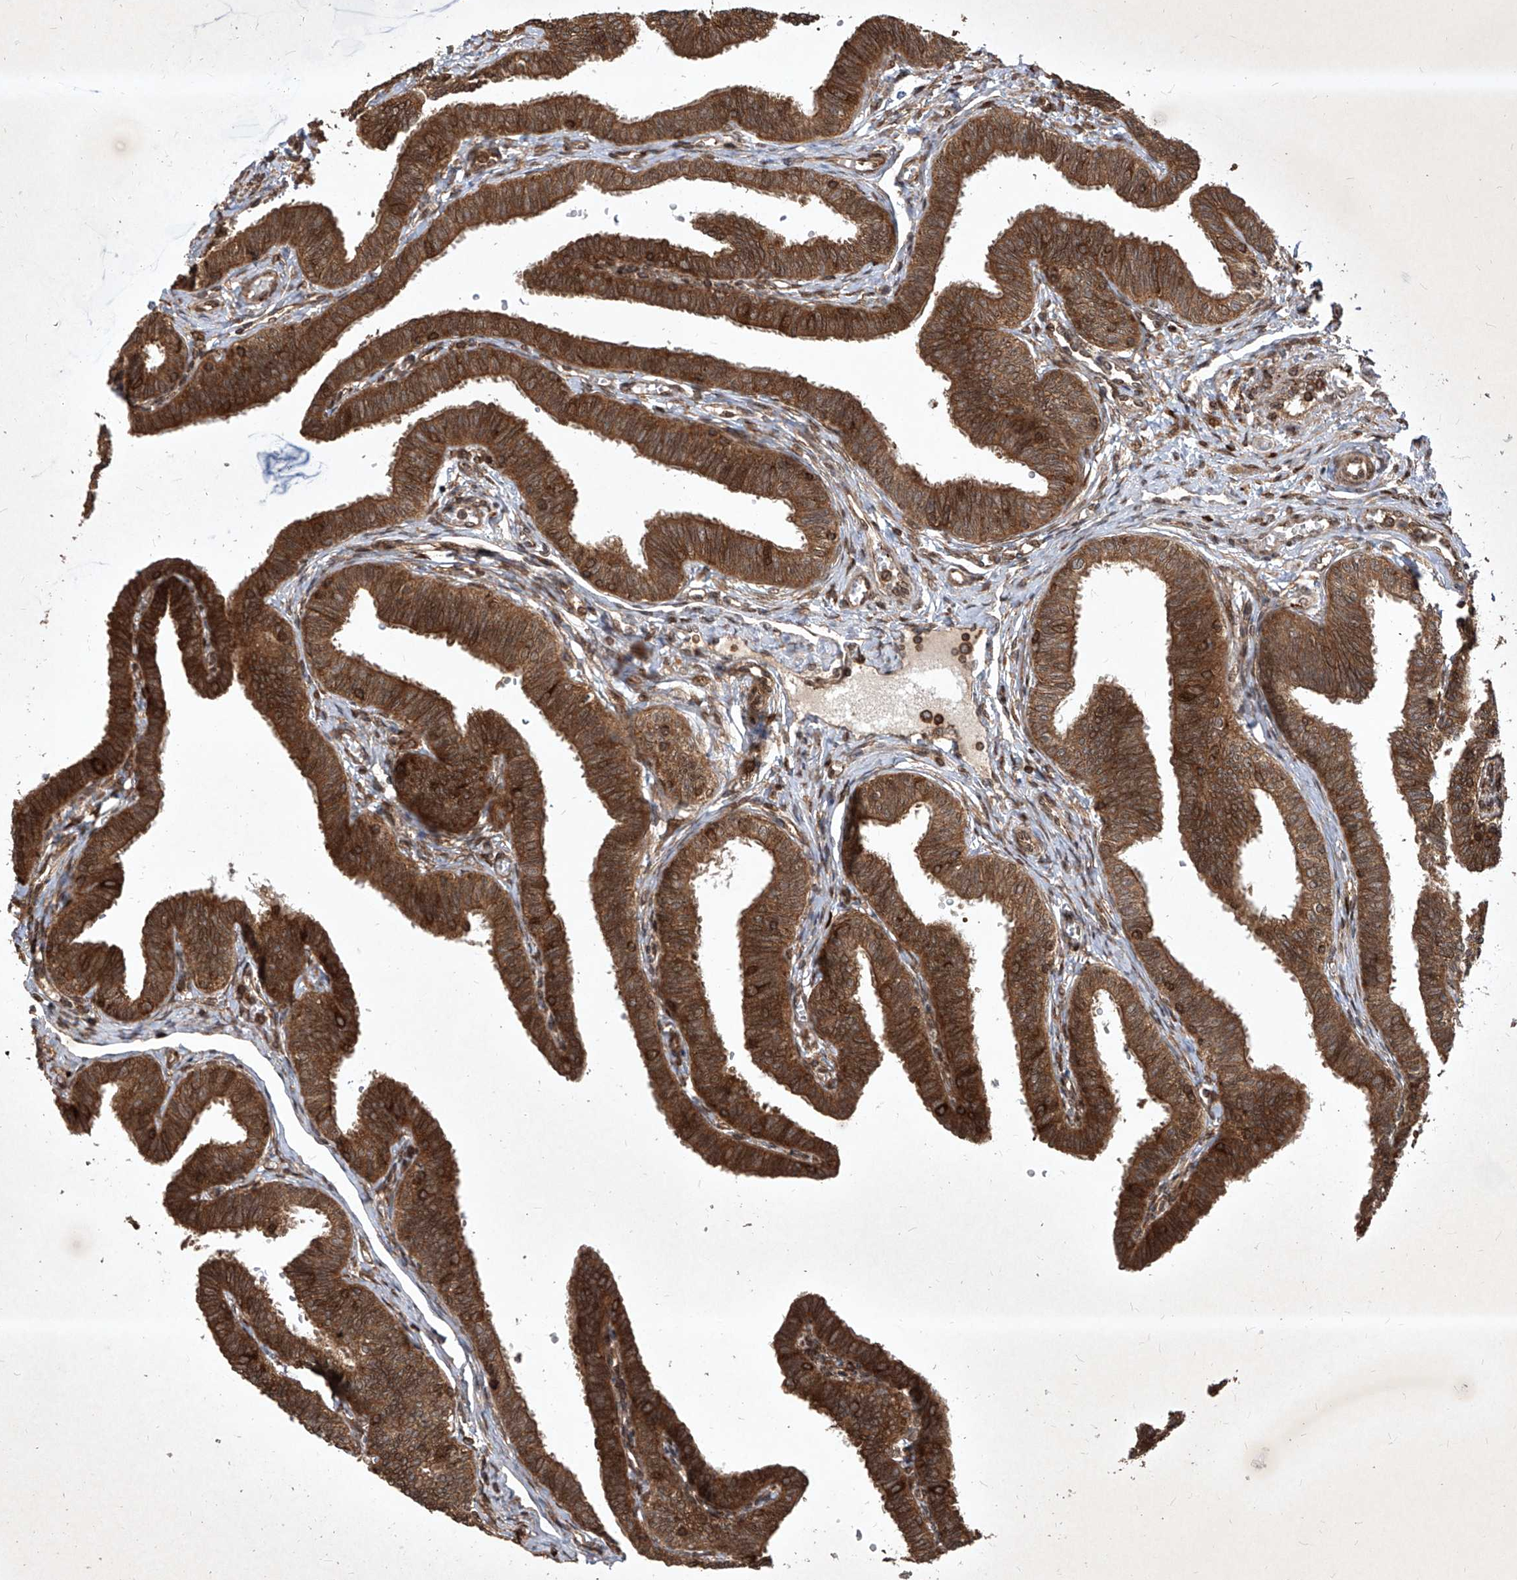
{"staining": {"intensity": "strong", "quantity": ">75%", "location": "cytoplasmic/membranous"}, "tissue": "fallopian tube", "cell_type": "Glandular cells", "image_type": "normal", "snomed": [{"axis": "morphology", "description": "Normal tissue, NOS"}, {"axis": "topography", "description": "Fallopian tube"}, {"axis": "topography", "description": "Ovary"}], "caption": "Fallopian tube stained with immunohistochemistry (IHC) demonstrates strong cytoplasmic/membranous expression in approximately >75% of glandular cells.", "gene": "MAGED2", "patient": {"sex": "female", "age": 23}}